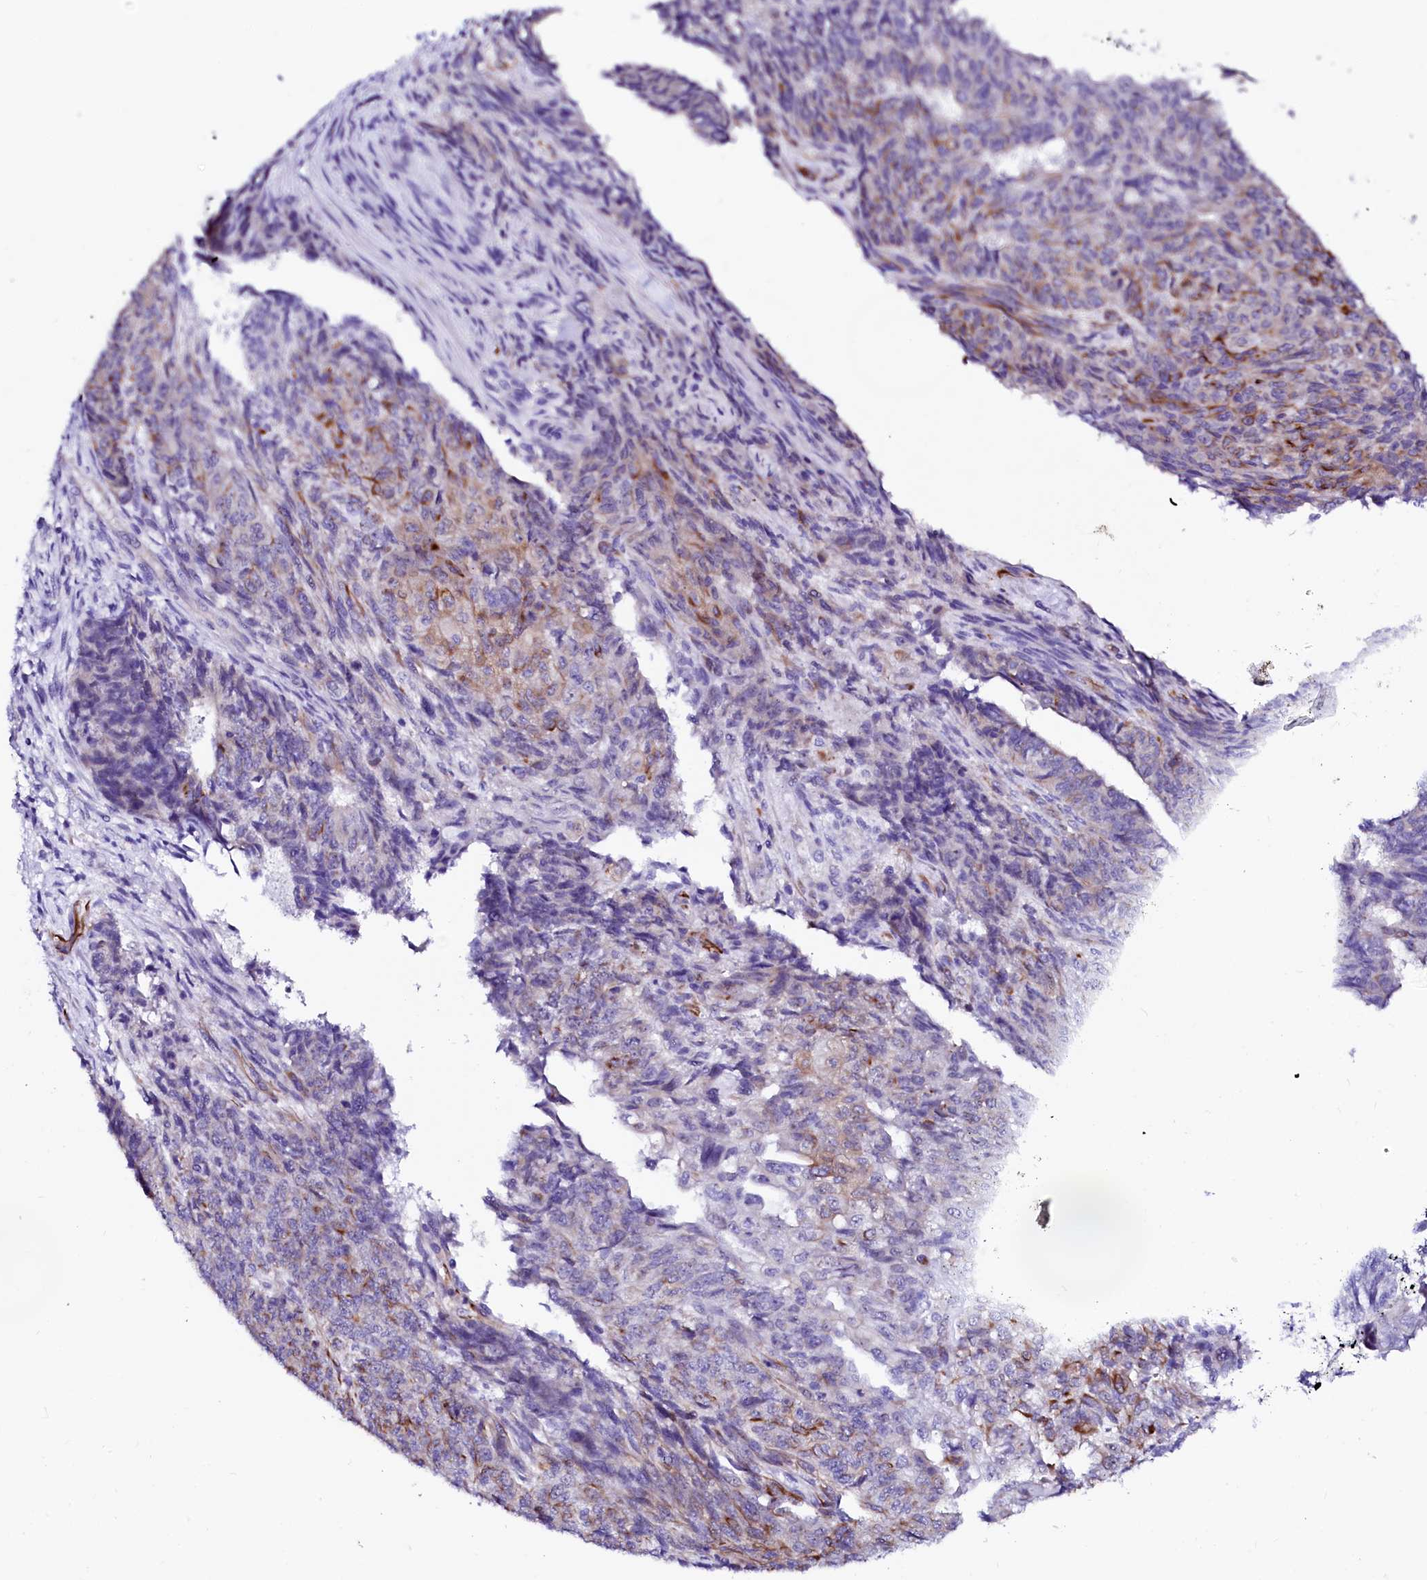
{"staining": {"intensity": "weak", "quantity": "25%-75%", "location": "cytoplasmic/membranous"}, "tissue": "endometrial cancer", "cell_type": "Tumor cells", "image_type": "cancer", "snomed": [{"axis": "morphology", "description": "Adenocarcinoma, NOS"}, {"axis": "topography", "description": "Endometrium"}], "caption": "Tumor cells demonstrate low levels of weak cytoplasmic/membranous expression in about 25%-75% of cells in adenocarcinoma (endometrial).", "gene": "SFR1", "patient": {"sex": "female", "age": 32}}